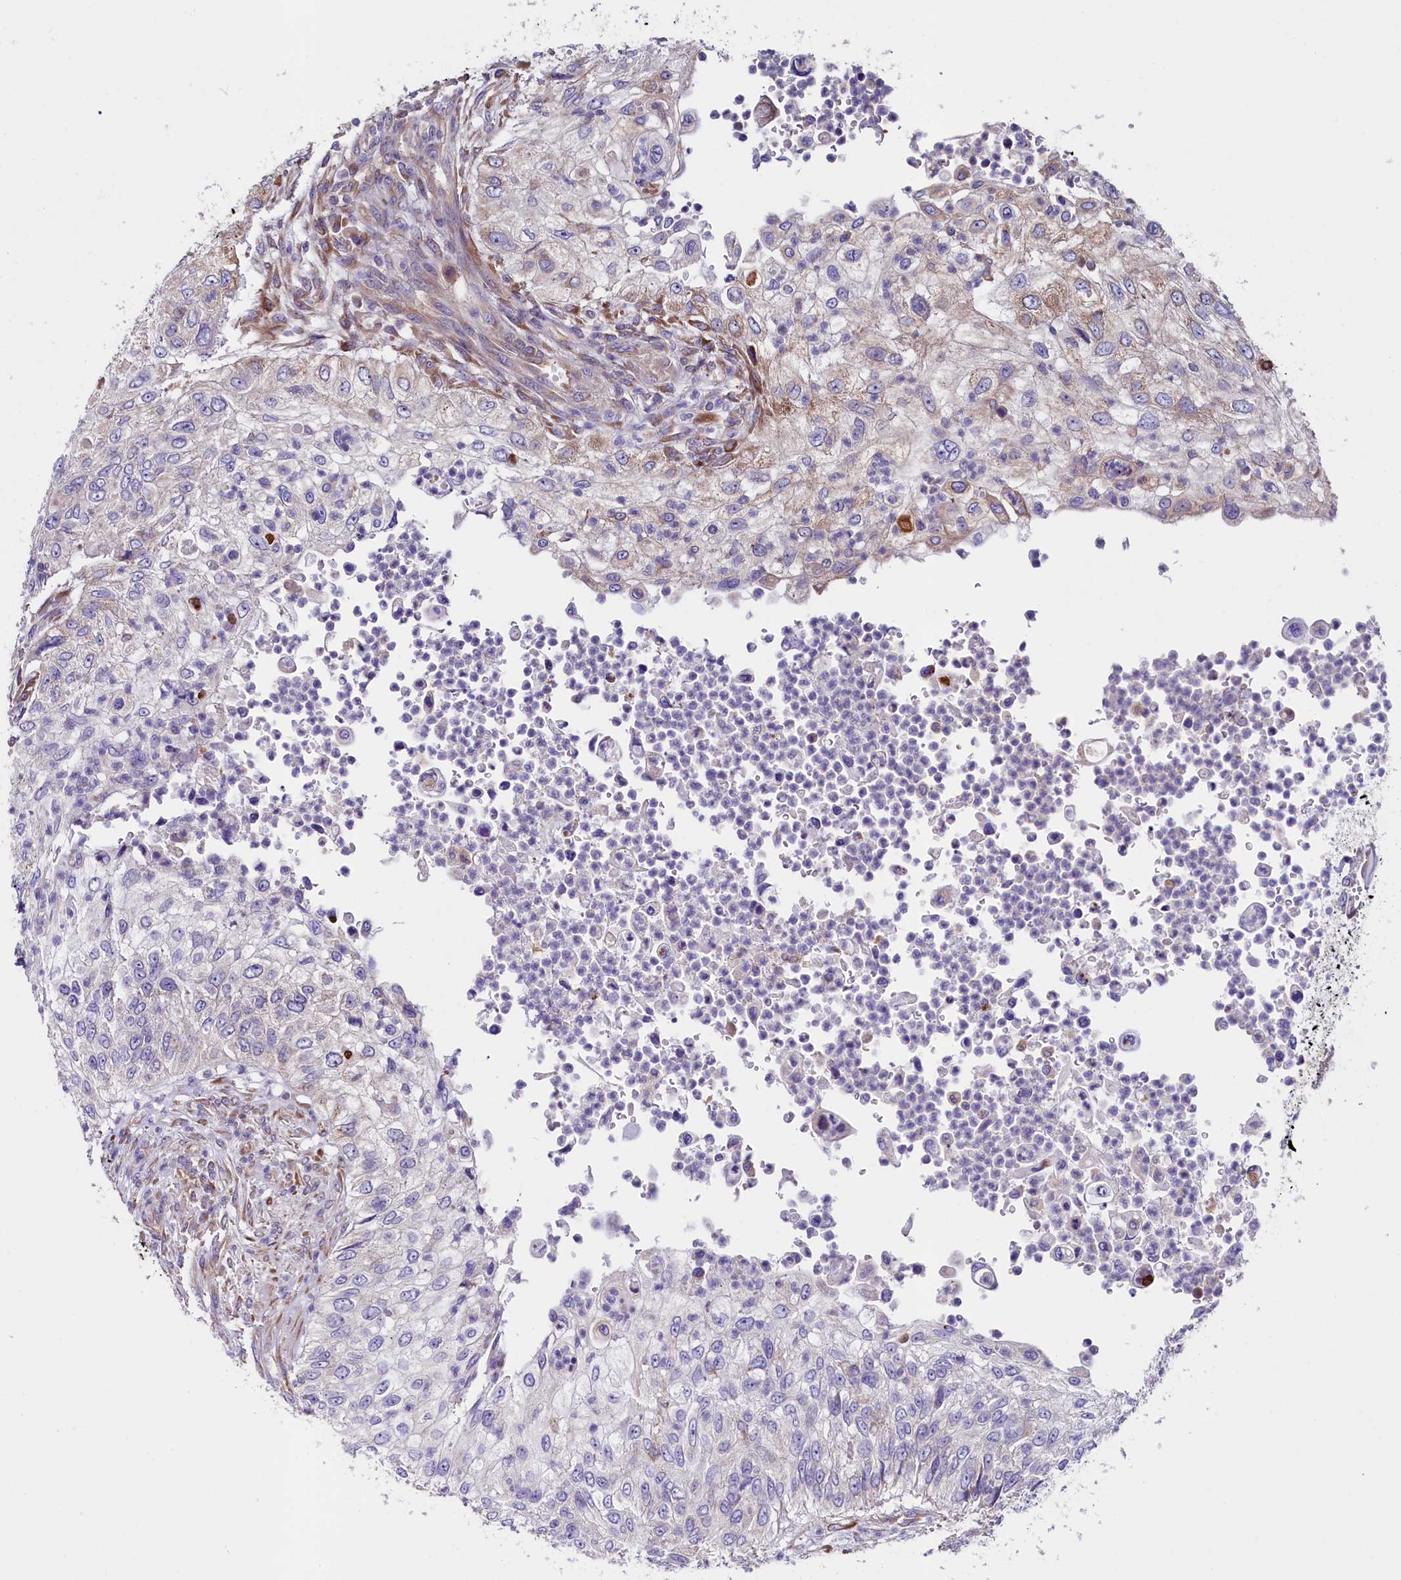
{"staining": {"intensity": "negative", "quantity": "none", "location": "none"}, "tissue": "urothelial cancer", "cell_type": "Tumor cells", "image_type": "cancer", "snomed": [{"axis": "morphology", "description": "Urothelial carcinoma, High grade"}, {"axis": "topography", "description": "Urinary bladder"}], "caption": "DAB immunohistochemical staining of urothelial carcinoma (high-grade) demonstrates no significant staining in tumor cells.", "gene": "GPR108", "patient": {"sex": "female", "age": 60}}